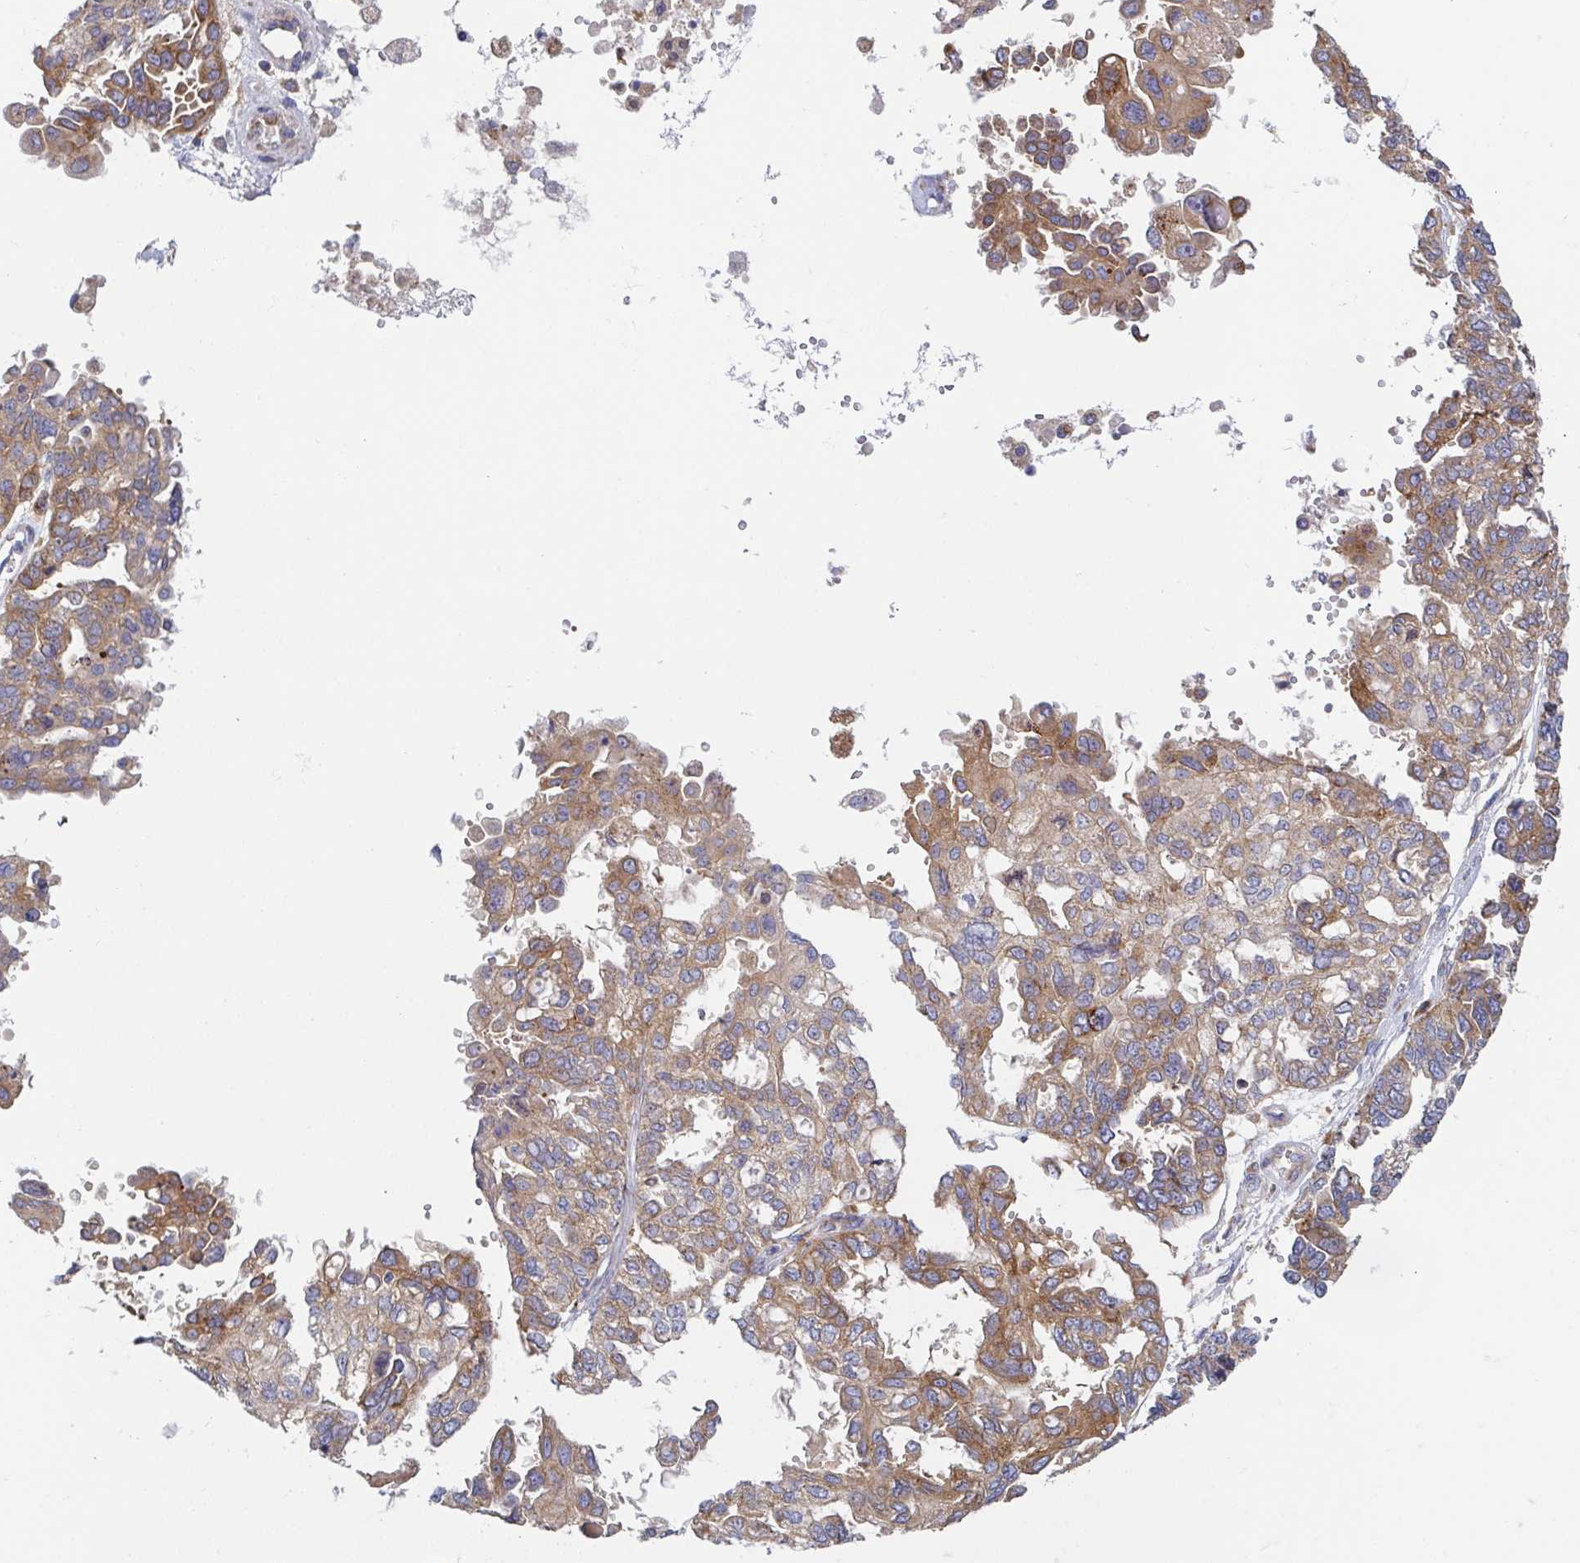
{"staining": {"intensity": "moderate", "quantity": ">75%", "location": "cytoplasmic/membranous"}, "tissue": "ovarian cancer", "cell_type": "Tumor cells", "image_type": "cancer", "snomed": [{"axis": "morphology", "description": "Cystadenocarcinoma, serous, NOS"}, {"axis": "topography", "description": "Ovary"}], "caption": "An IHC micrograph of neoplastic tissue is shown. Protein staining in brown highlights moderate cytoplasmic/membranous positivity in ovarian serous cystadenocarcinoma within tumor cells.", "gene": "TUFT1", "patient": {"sex": "female", "age": 53}}